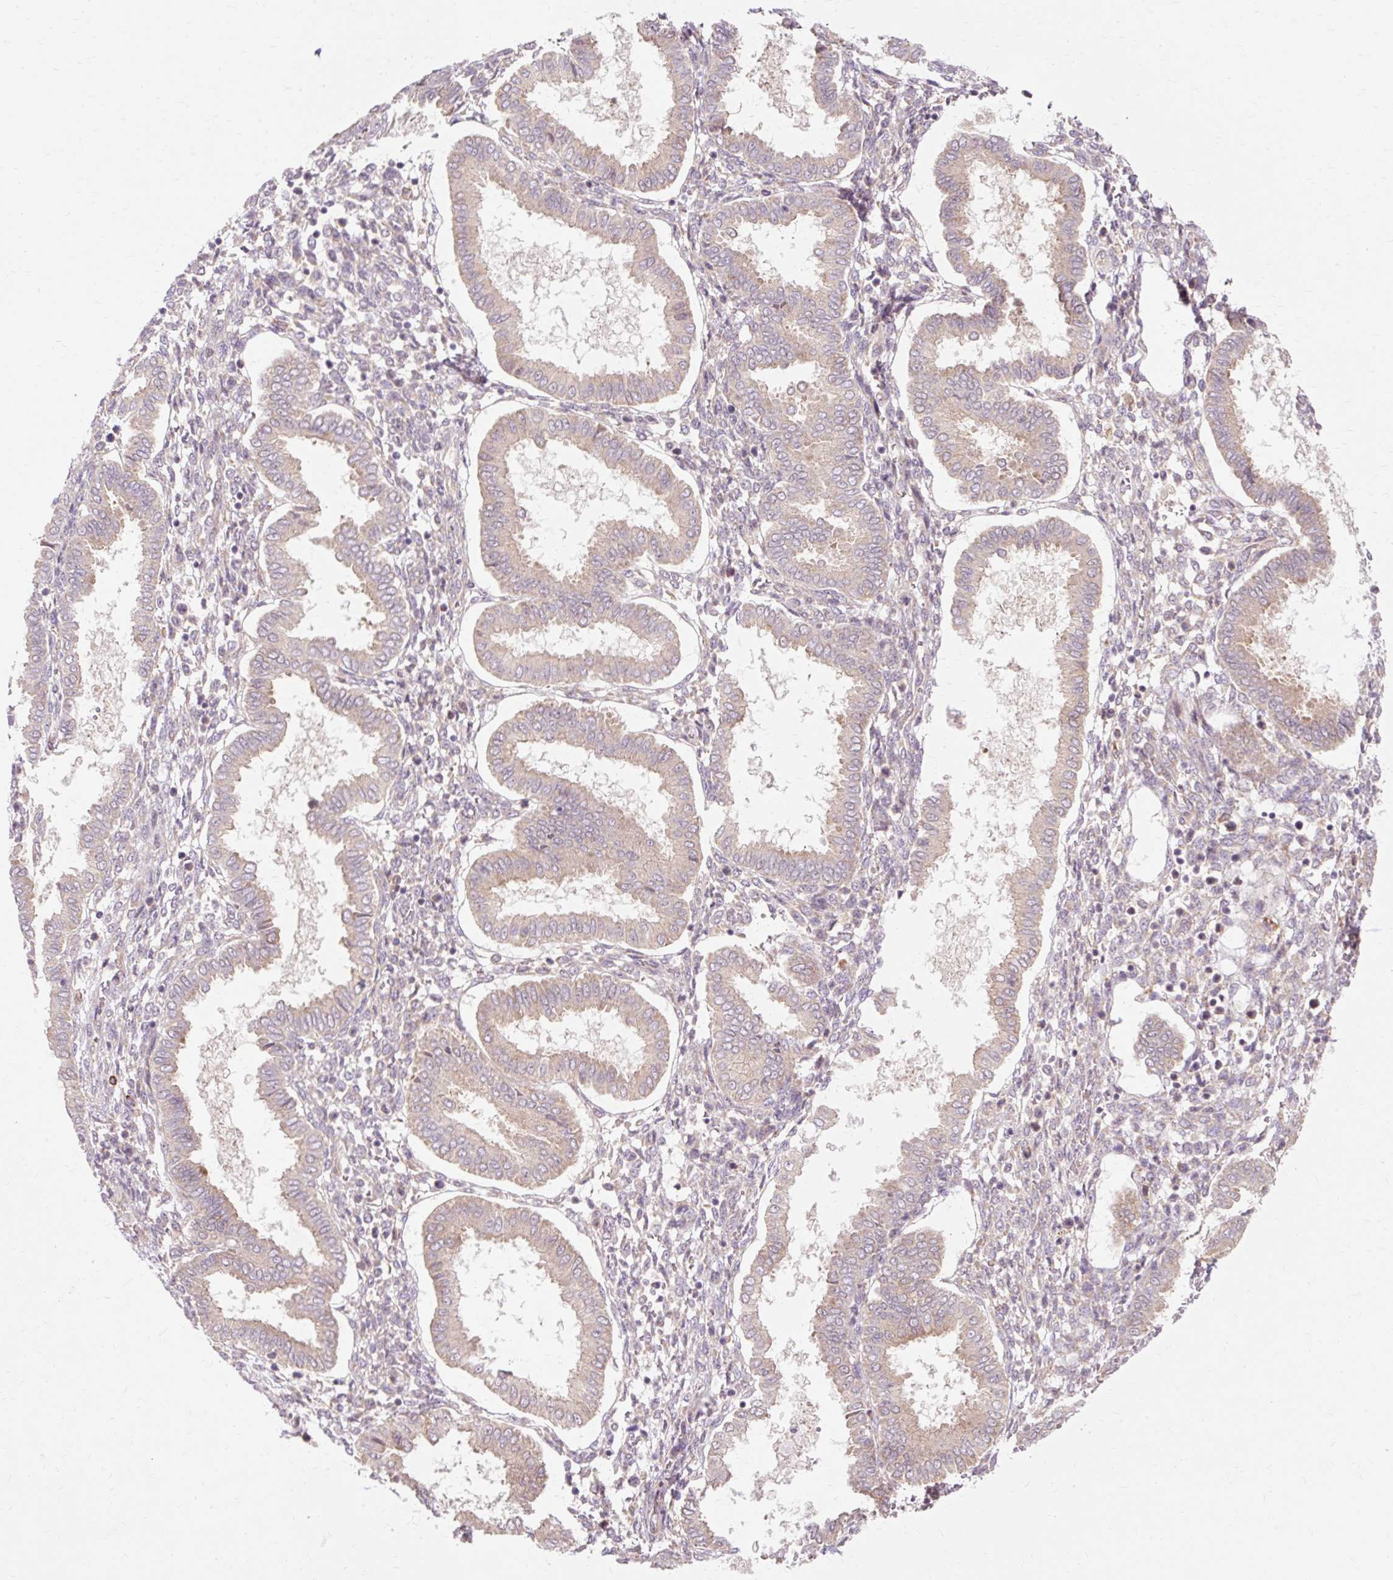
{"staining": {"intensity": "weak", "quantity": "<25%", "location": "cytoplasmic/membranous"}, "tissue": "endometrium", "cell_type": "Cells in endometrial stroma", "image_type": "normal", "snomed": [{"axis": "morphology", "description": "Normal tissue, NOS"}, {"axis": "topography", "description": "Endometrium"}], "caption": "A micrograph of human endometrium is negative for staining in cells in endometrial stroma. The staining is performed using DAB (3,3'-diaminobenzidine) brown chromogen with nuclei counter-stained in using hematoxylin.", "gene": "GEMIN2", "patient": {"sex": "female", "age": 24}}